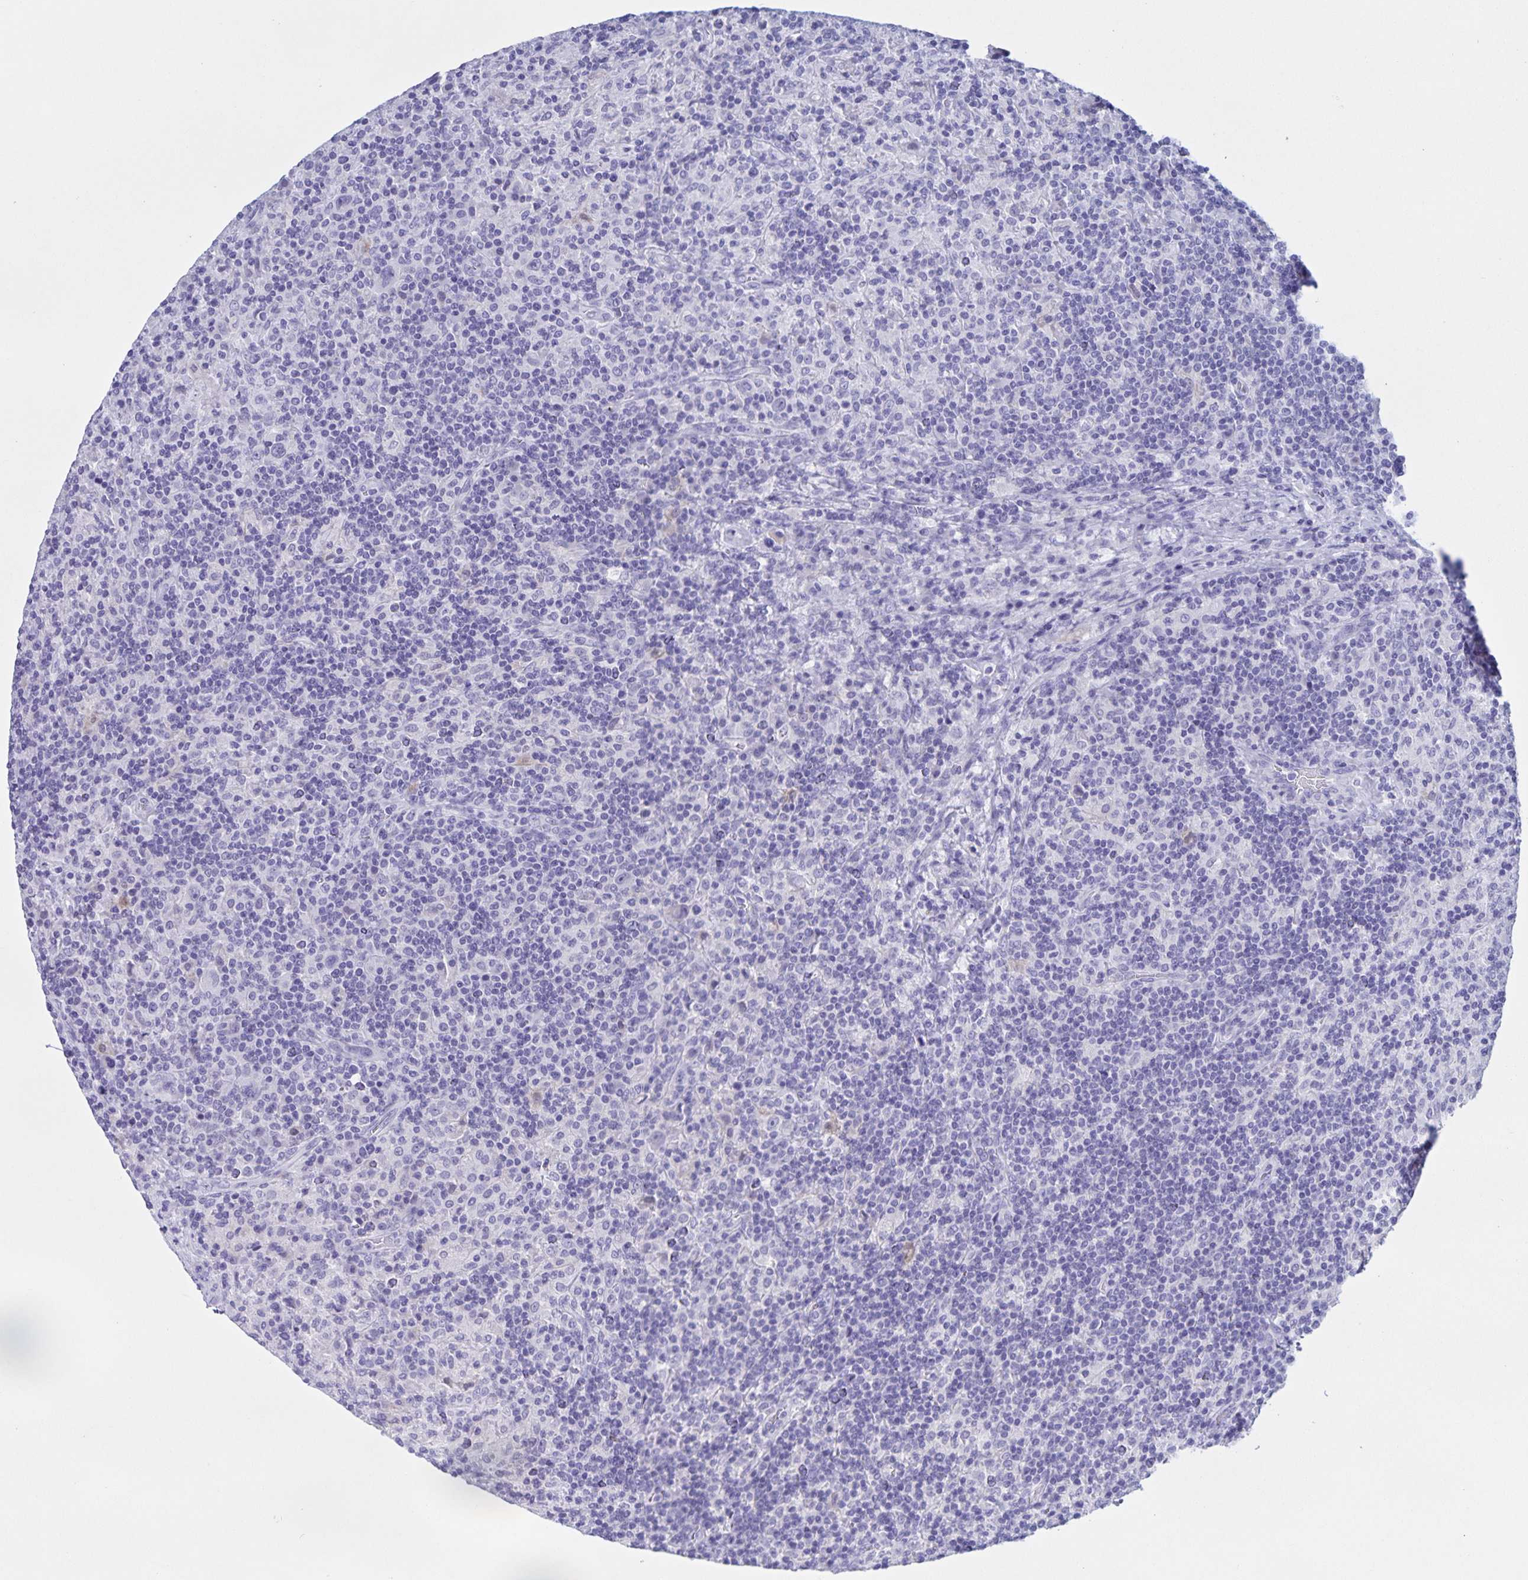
{"staining": {"intensity": "negative", "quantity": "none", "location": "none"}, "tissue": "lymphoma", "cell_type": "Tumor cells", "image_type": "cancer", "snomed": [{"axis": "morphology", "description": "Hodgkin's disease, NOS"}, {"axis": "topography", "description": "Lymph node"}], "caption": "Protein analysis of Hodgkin's disease displays no significant expression in tumor cells. (DAB immunohistochemistry, high magnification).", "gene": "TGIF2LX", "patient": {"sex": "male", "age": 70}}